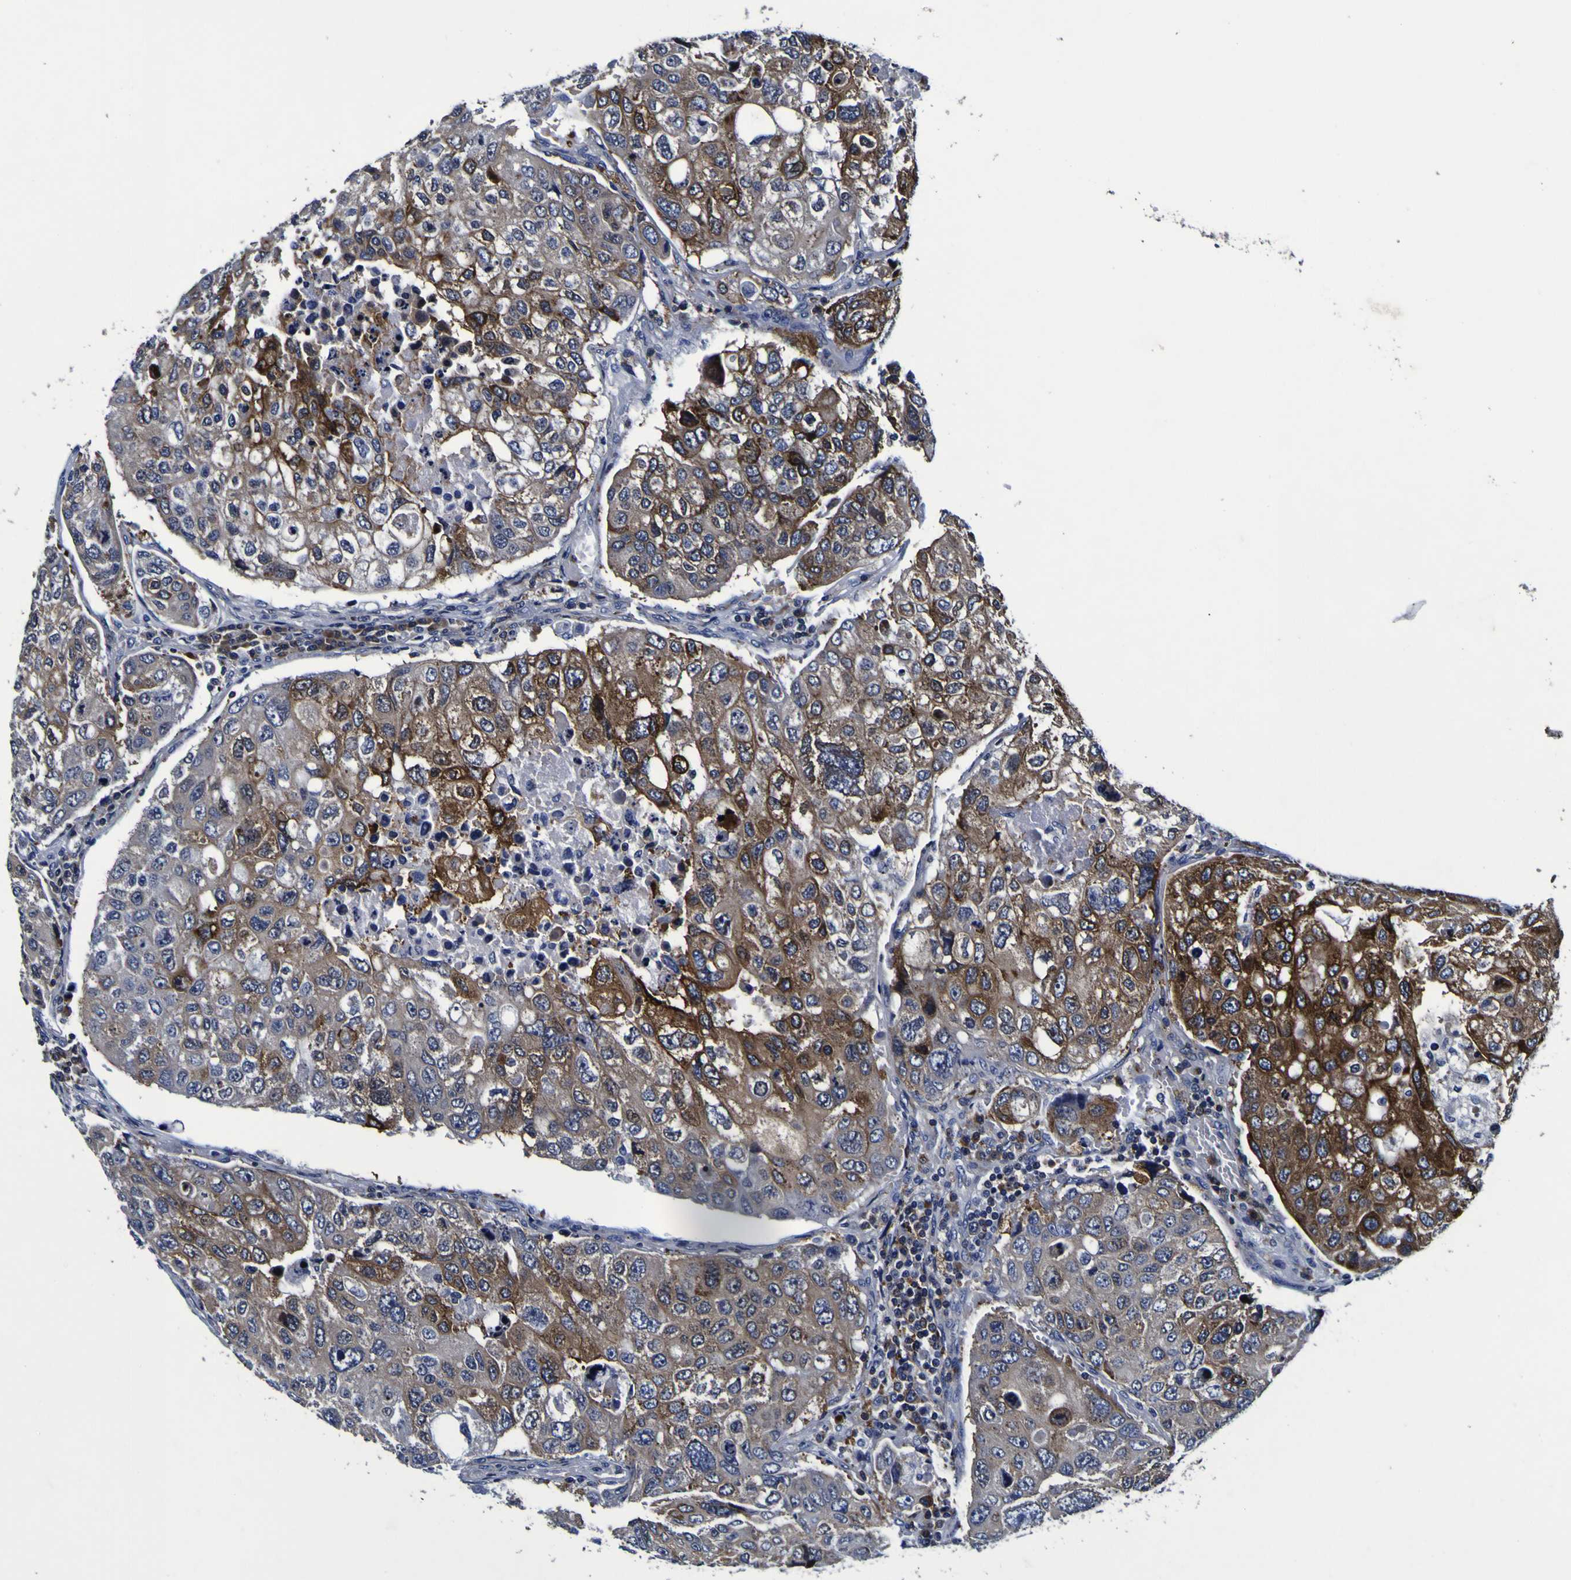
{"staining": {"intensity": "strong", "quantity": "25%-75%", "location": "cytoplasmic/membranous"}, "tissue": "urothelial cancer", "cell_type": "Tumor cells", "image_type": "cancer", "snomed": [{"axis": "morphology", "description": "Urothelial carcinoma, High grade"}, {"axis": "topography", "description": "Lymph node"}, {"axis": "topography", "description": "Urinary bladder"}], "caption": "Strong cytoplasmic/membranous positivity for a protein is appreciated in about 25%-75% of tumor cells of high-grade urothelial carcinoma using immunohistochemistry.", "gene": "SORCS1", "patient": {"sex": "male", "age": 51}}